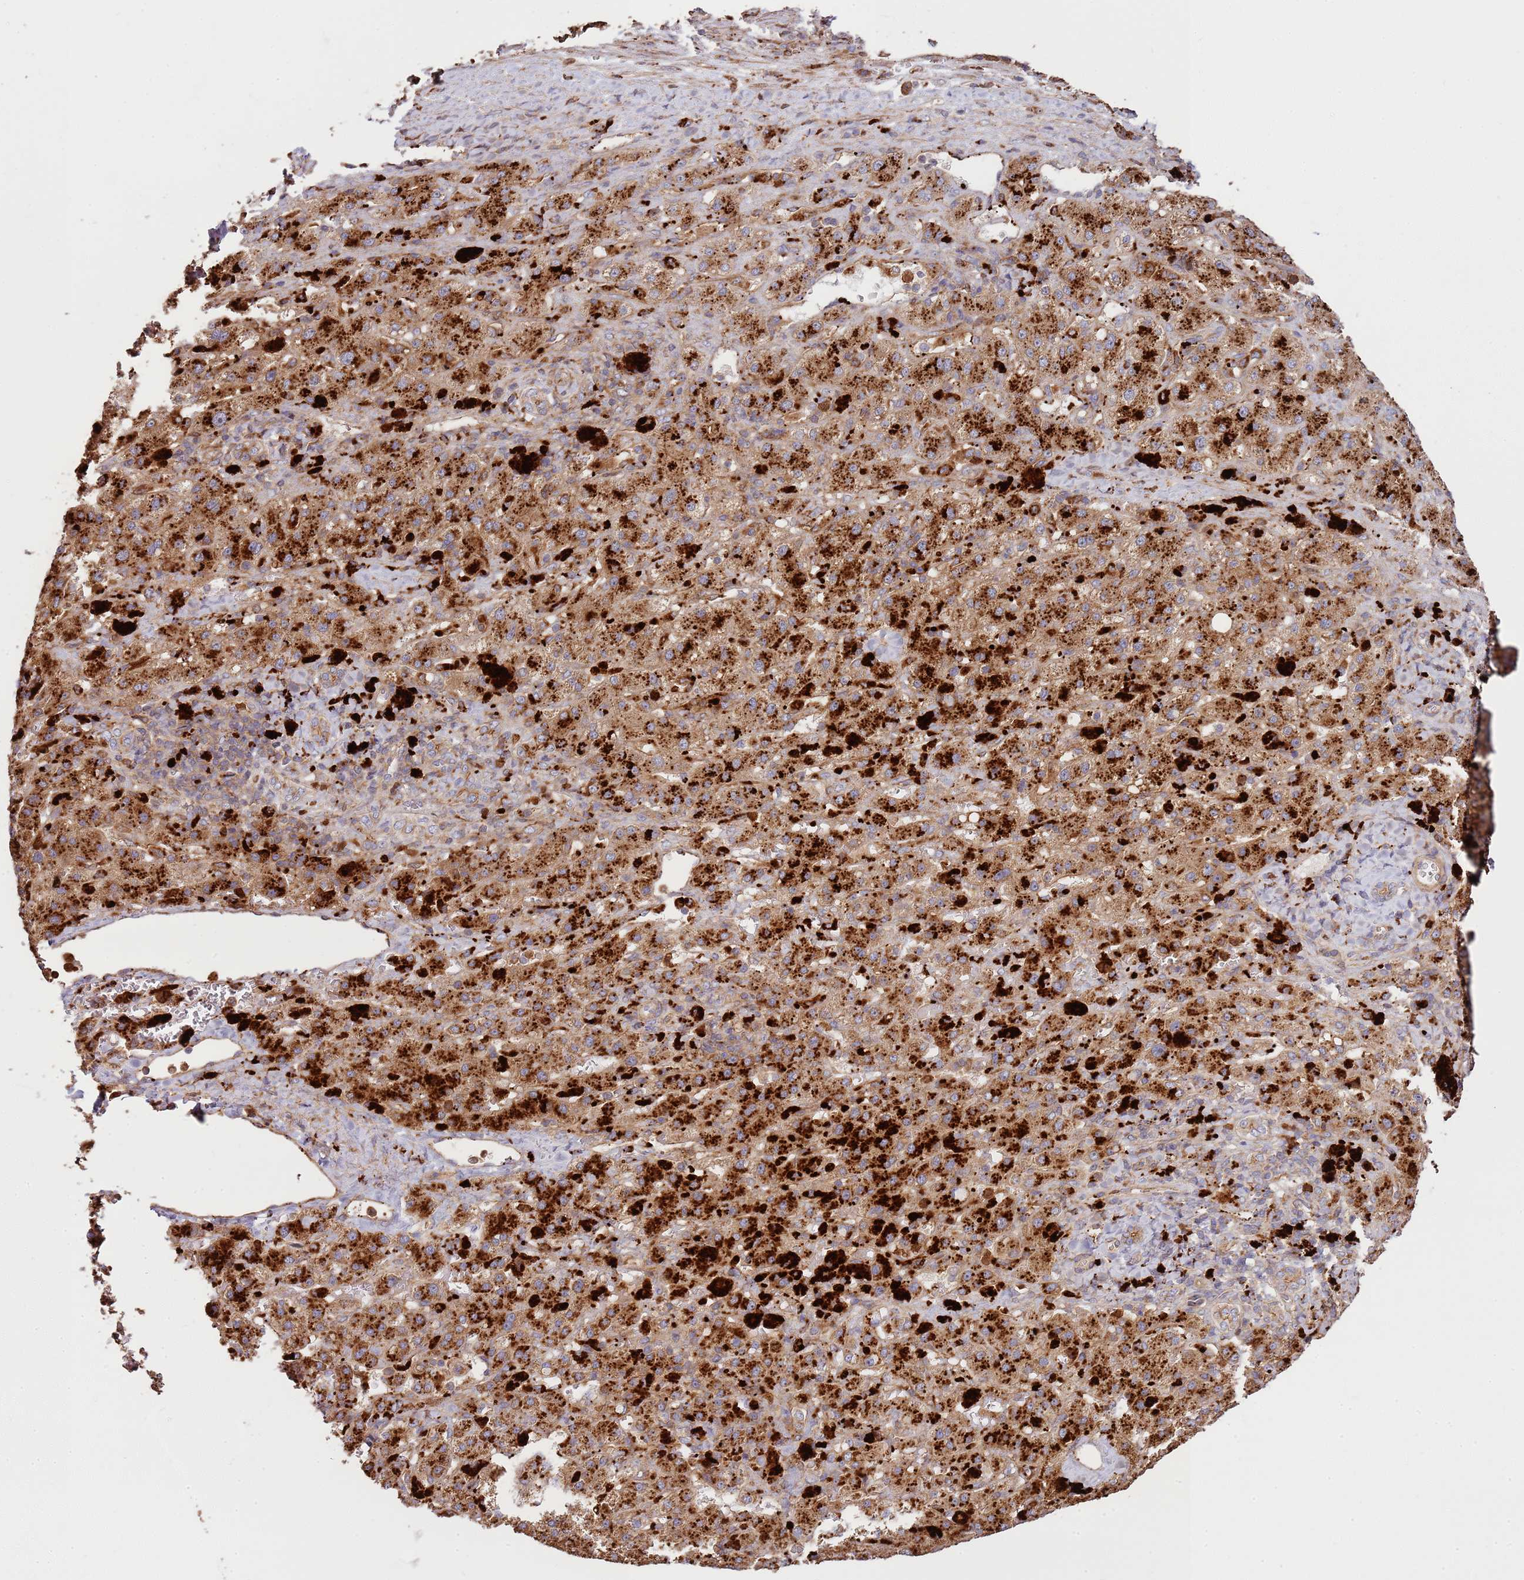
{"staining": {"intensity": "strong", "quantity": "25%-75%", "location": "cytoplasmic/membranous"}, "tissue": "liver cancer", "cell_type": "Tumor cells", "image_type": "cancer", "snomed": [{"axis": "morphology", "description": "Carcinoma, Hepatocellular, NOS"}, {"axis": "topography", "description": "Liver"}], "caption": "DAB immunohistochemical staining of human liver cancer displays strong cytoplasmic/membranous protein staining in approximately 25%-75% of tumor cells. (IHC, brightfield microscopy, high magnification).", "gene": "NDUFAF4", "patient": {"sex": "female", "age": 58}}